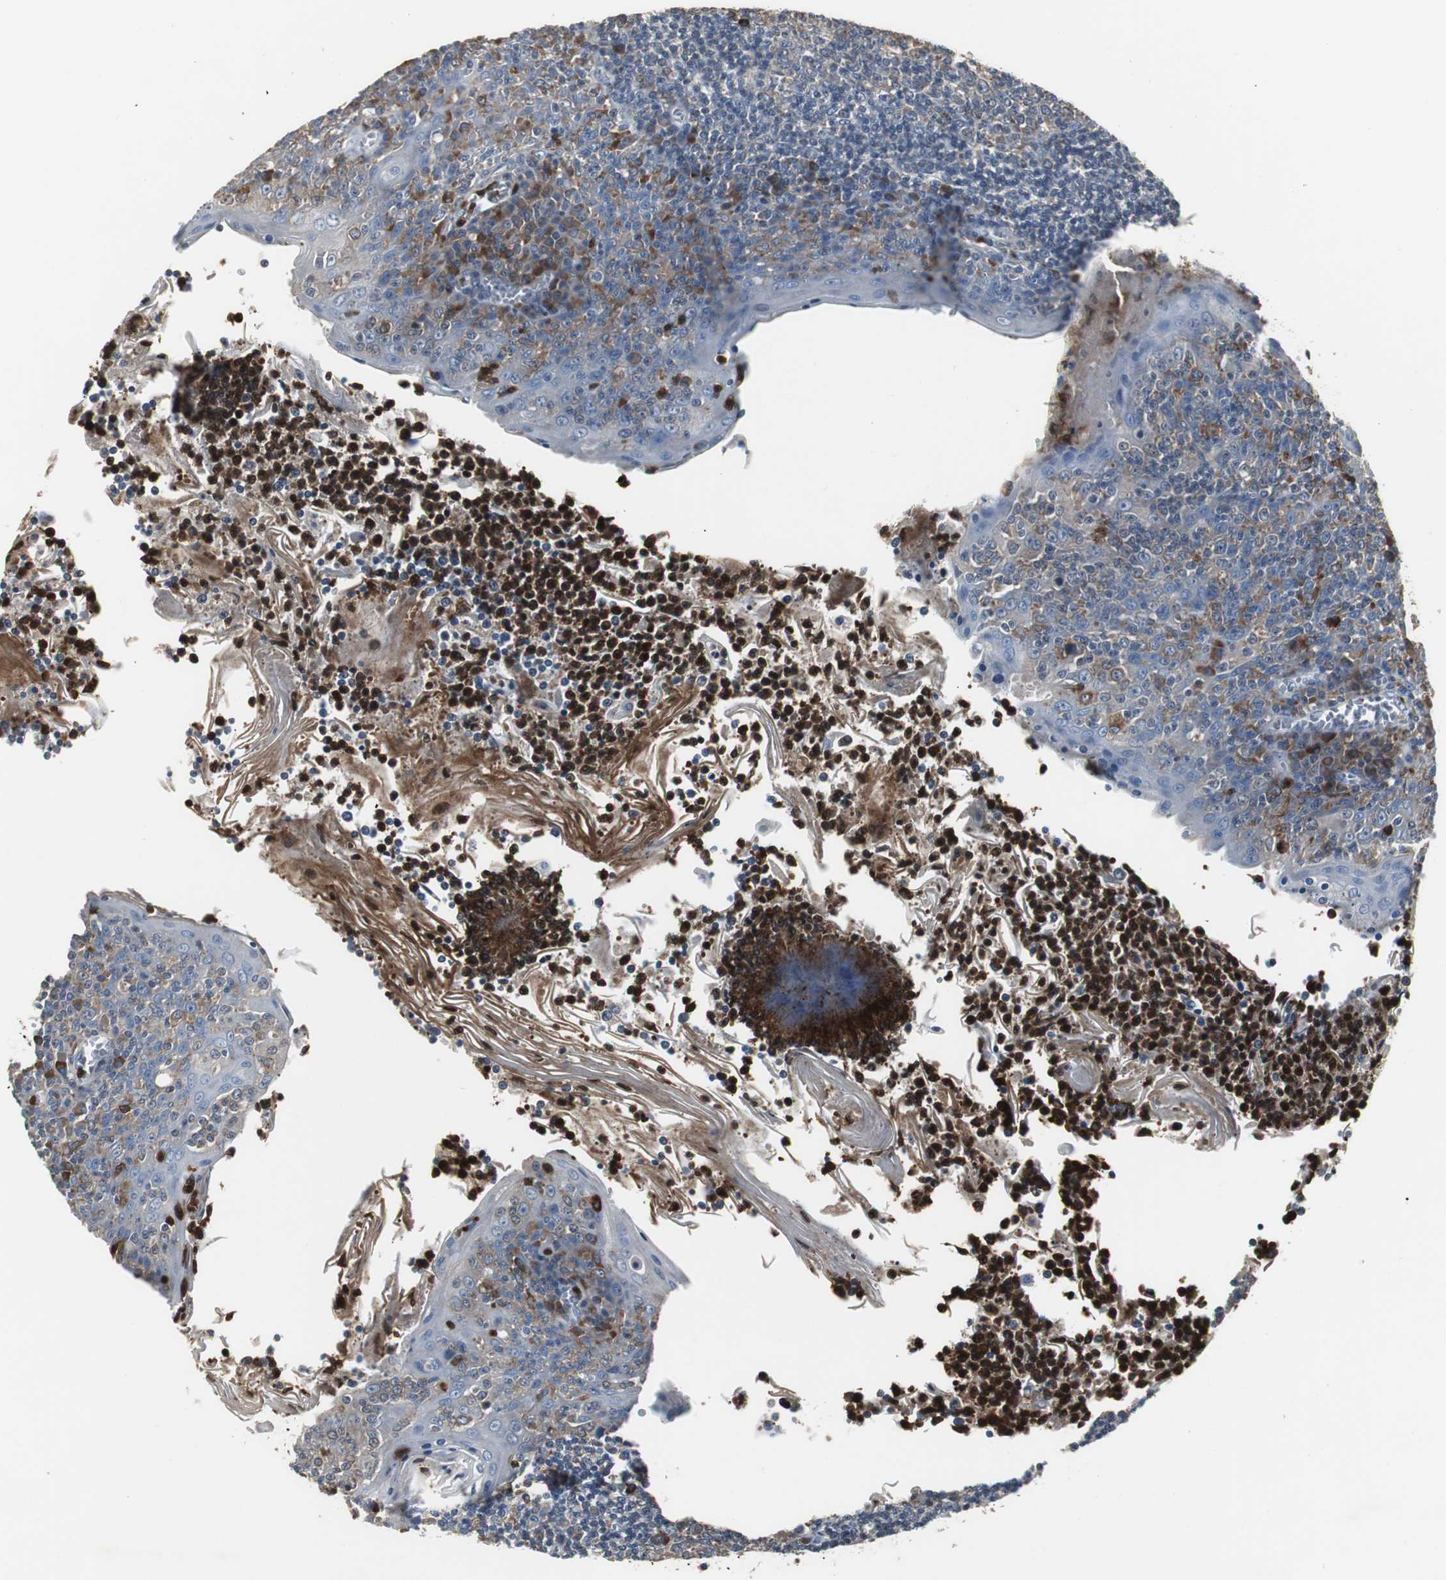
{"staining": {"intensity": "moderate", "quantity": "<25%", "location": "cytoplasmic/membranous"}, "tissue": "tonsil", "cell_type": "Germinal center cells", "image_type": "normal", "snomed": [{"axis": "morphology", "description": "Normal tissue, NOS"}, {"axis": "topography", "description": "Tonsil"}], "caption": "Protein expression analysis of unremarkable tonsil reveals moderate cytoplasmic/membranous expression in approximately <25% of germinal center cells.", "gene": "NCF2", "patient": {"sex": "male", "age": 31}}